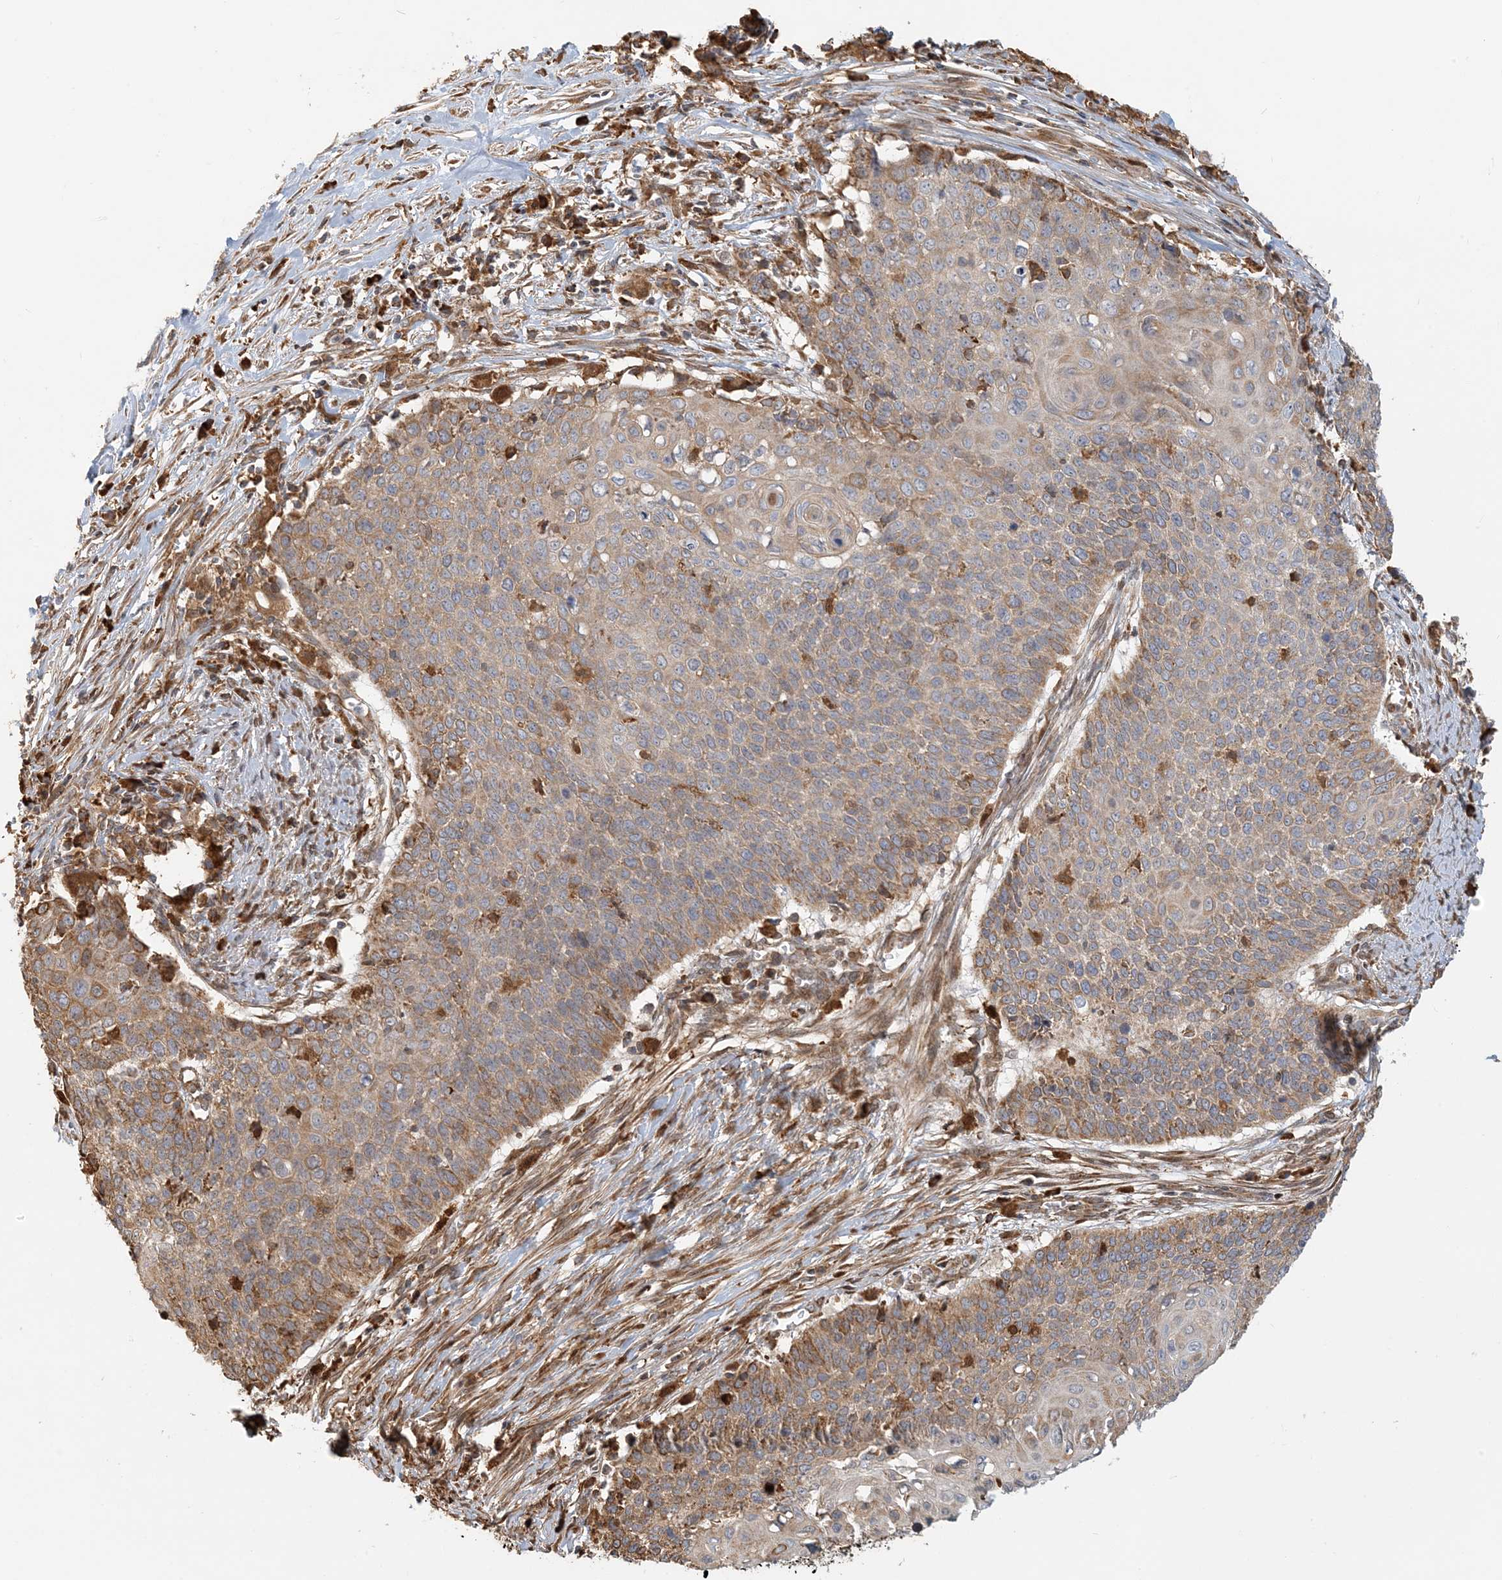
{"staining": {"intensity": "moderate", "quantity": "25%-75%", "location": "cytoplasmic/membranous"}, "tissue": "cervical cancer", "cell_type": "Tumor cells", "image_type": "cancer", "snomed": [{"axis": "morphology", "description": "Squamous cell carcinoma, NOS"}, {"axis": "topography", "description": "Cervix"}], "caption": "A micrograph showing moderate cytoplasmic/membranous expression in approximately 25%-75% of tumor cells in cervical cancer (squamous cell carcinoma), as visualized by brown immunohistochemical staining.", "gene": "HNMT", "patient": {"sex": "female", "age": 39}}